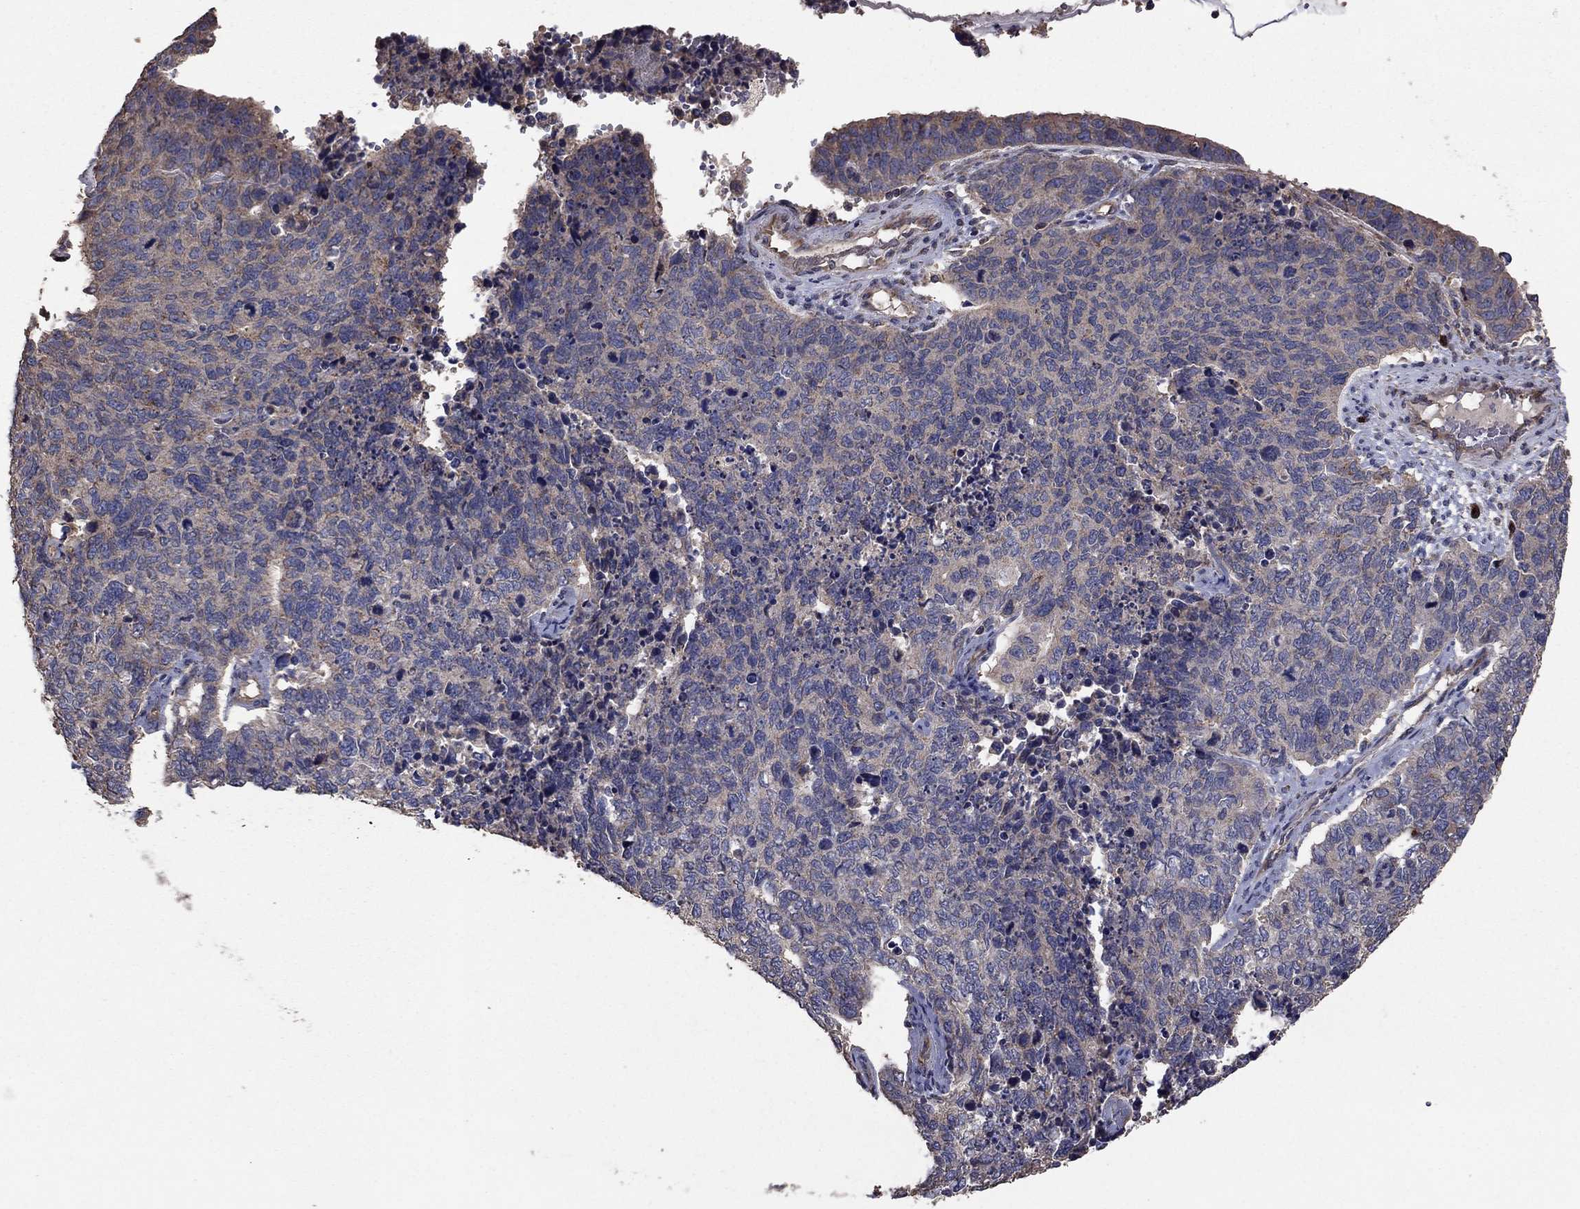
{"staining": {"intensity": "negative", "quantity": "none", "location": "none"}, "tissue": "cervical cancer", "cell_type": "Tumor cells", "image_type": "cancer", "snomed": [{"axis": "morphology", "description": "Squamous cell carcinoma, NOS"}, {"axis": "topography", "description": "Cervix"}], "caption": "A micrograph of cervical cancer (squamous cell carcinoma) stained for a protein demonstrates no brown staining in tumor cells.", "gene": "FLT4", "patient": {"sex": "female", "age": 63}}